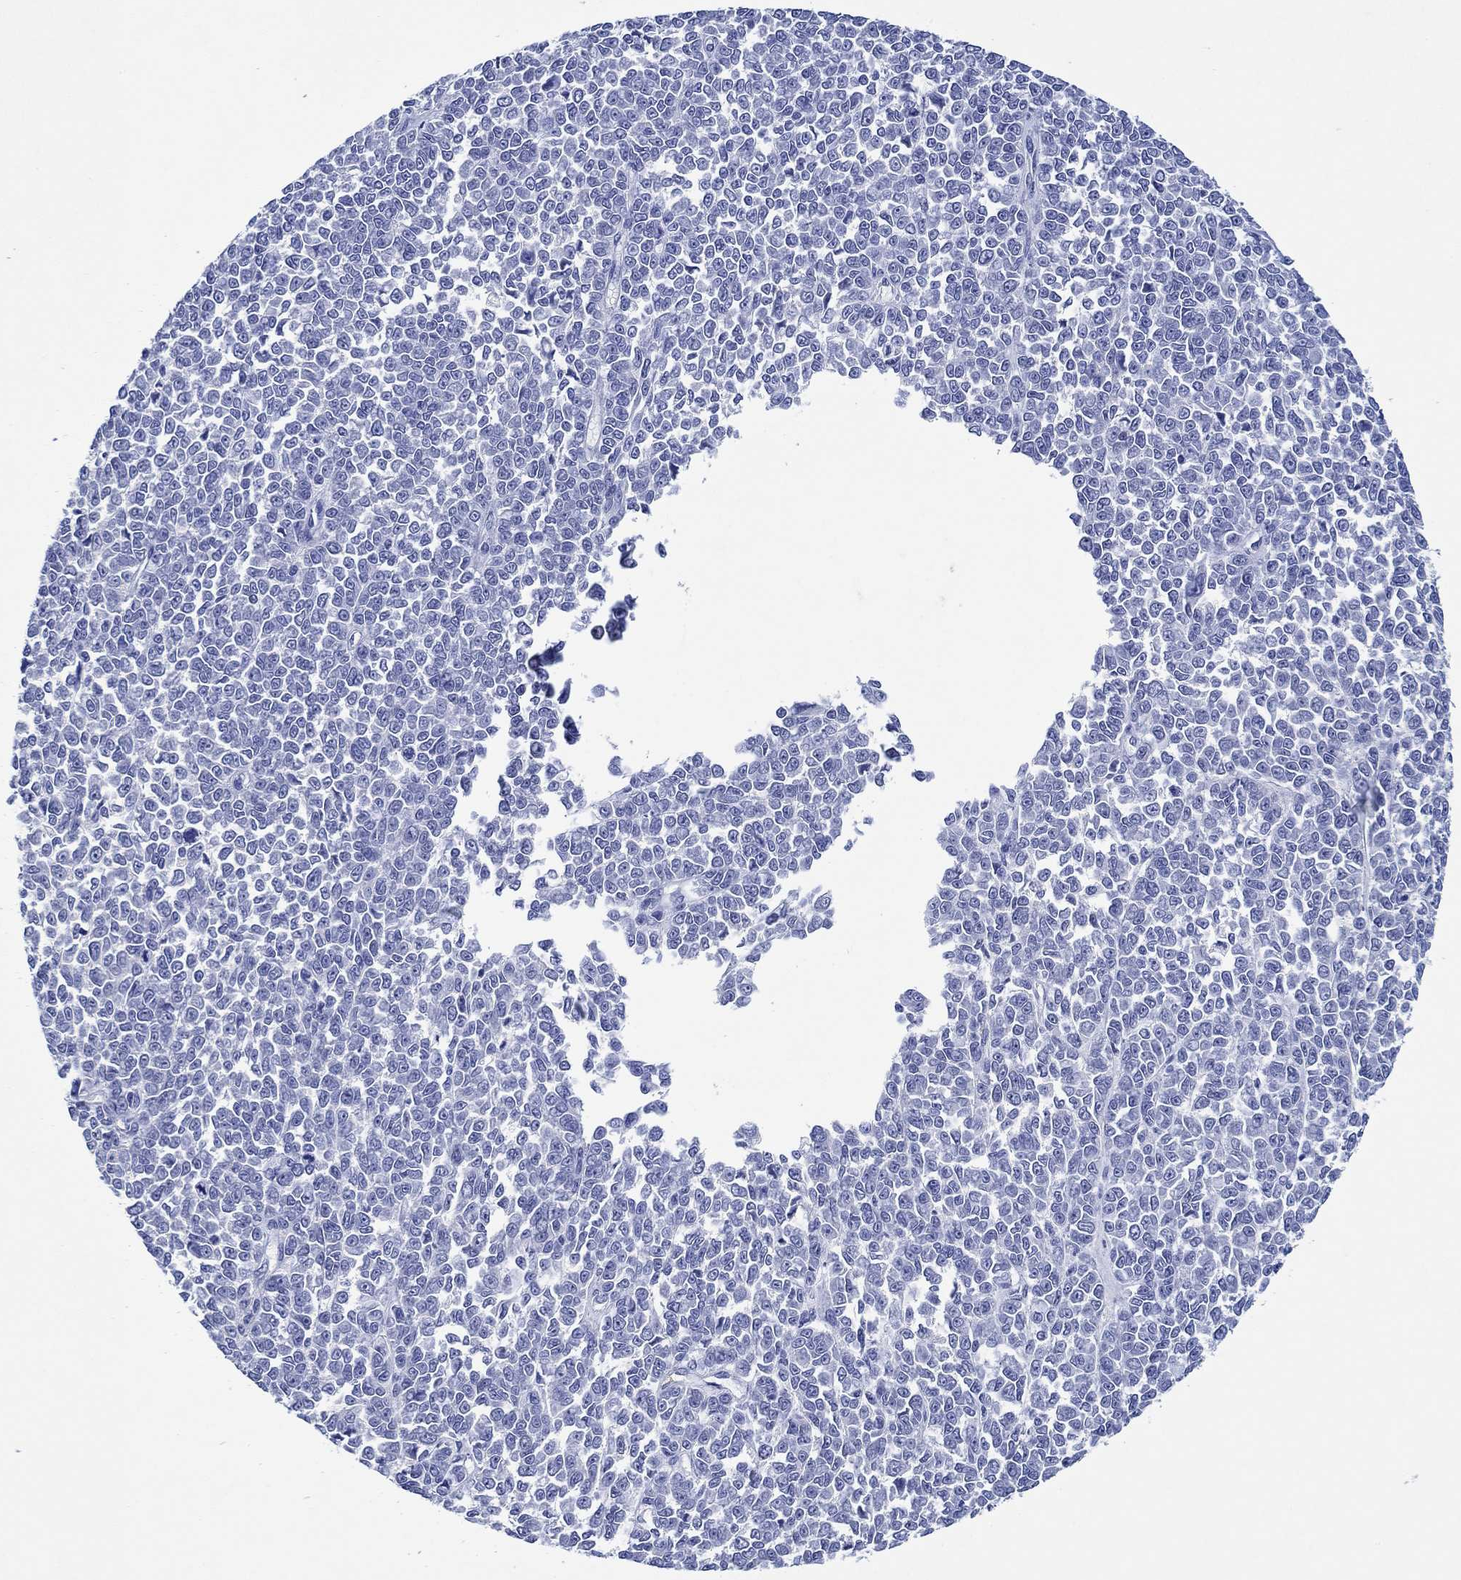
{"staining": {"intensity": "negative", "quantity": "none", "location": "none"}, "tissue": "melanoma", "cell_type": "Tumor cells", "image_type": "cancer", "snomed": [{"axis": "morphology", "description": "Malignant melanoma, NOS"}, {"axis": "topography", "description": "Skin"}], "caption": "A high-resolution image shows immunohistochemistry staining of melanoma, which shows no significant expression in tumor cells.", "gene": "EPX", "patient": {"sex": "female", "age": 95}}